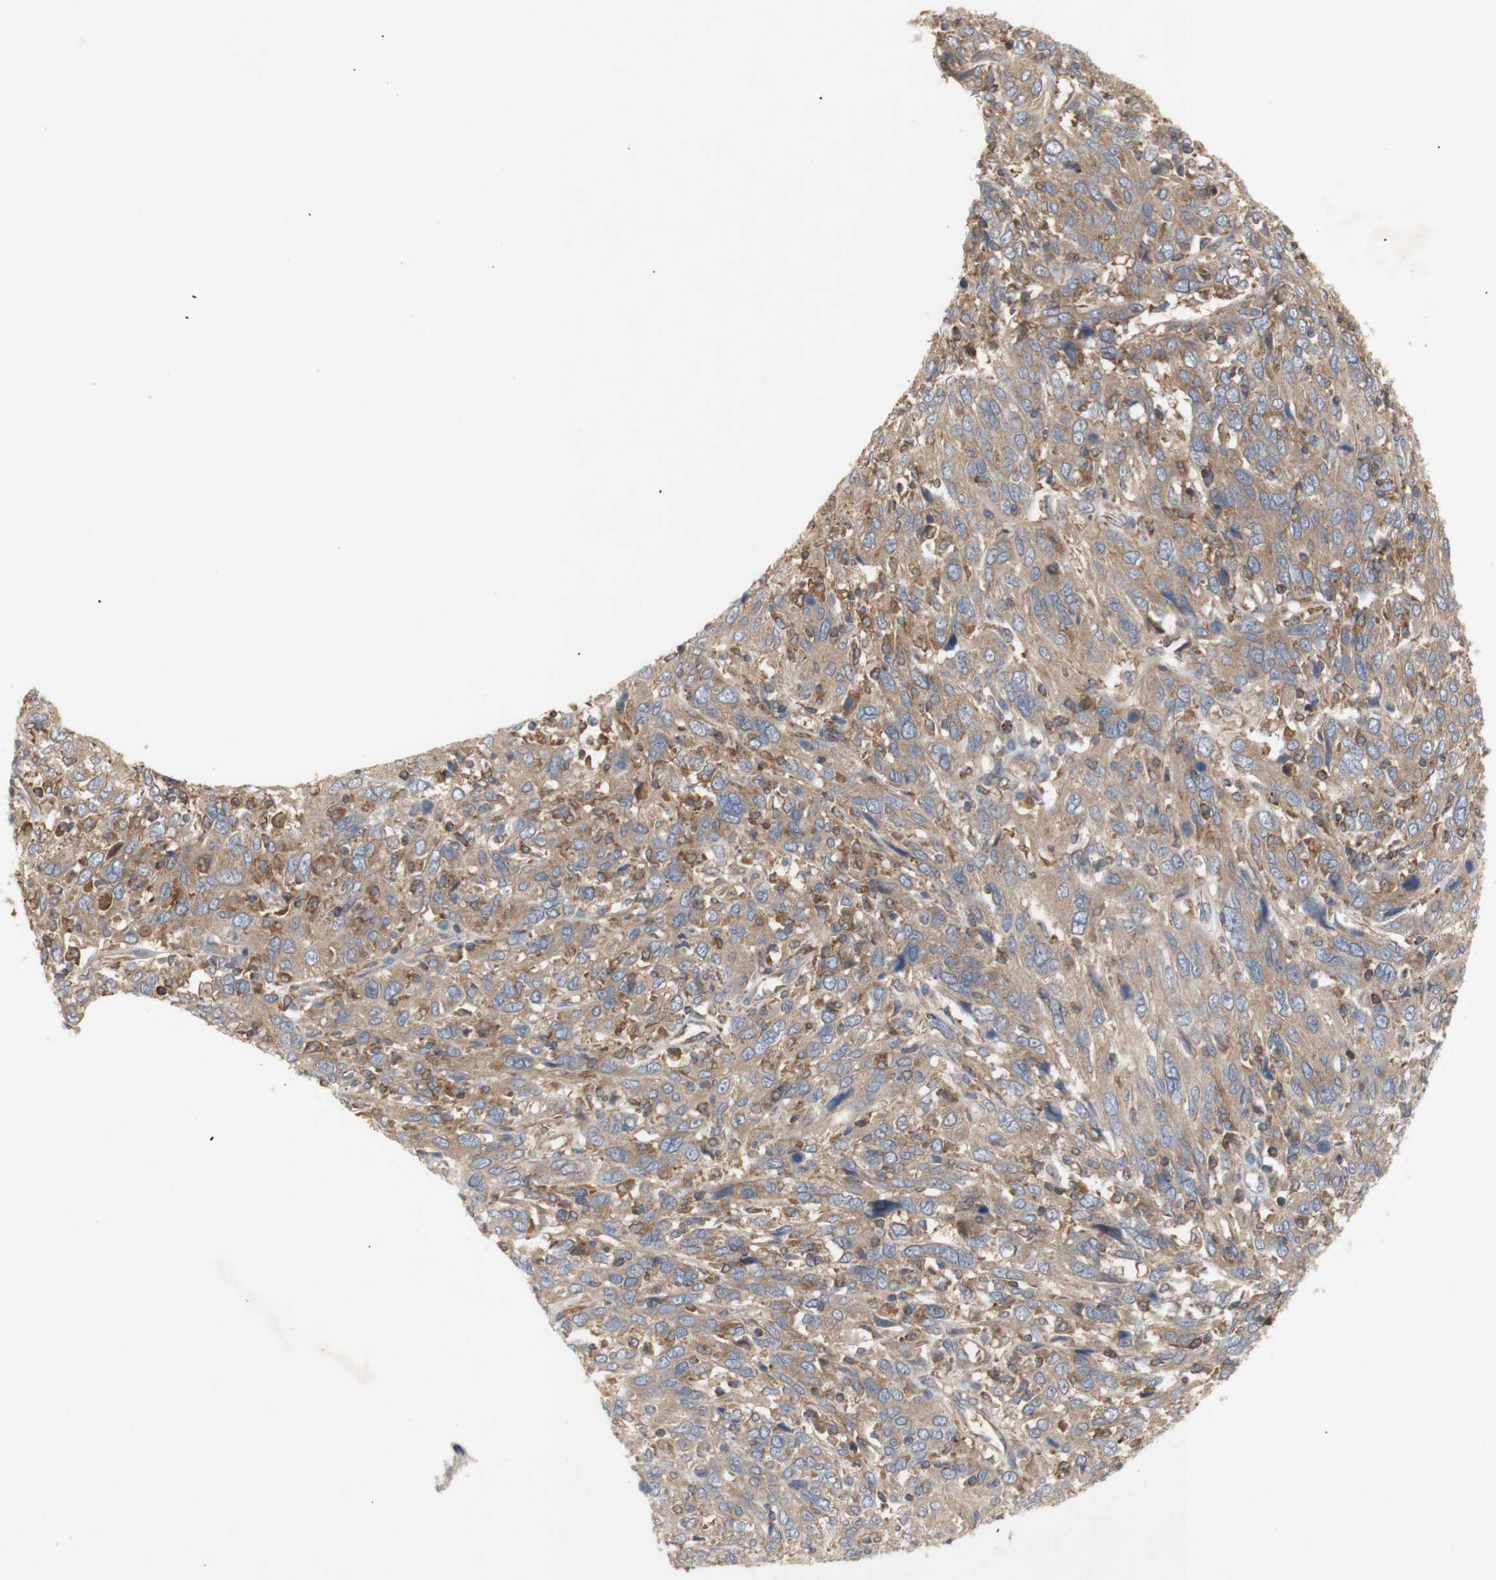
{"staining": {"intensity": "moderate", "quantity": ">75%", "location": "cytoplasmic/membranous"}, "tissue": "cervical cancer", "cell_type": "Tumor cells", "image_type": "cancer", "snomed": [{"axis": "morphology", "description": "Squamous cell carcinoma, NOS"}, {"axis": "topography", "description": "Cervix"}], "caption": "Cervical cancer (squamous cell carcinoma) stained with DAB (3,3'-diaminobenzidine) IHC reveals medium levels of moderate cytoplasmic/membranous positivity in approximately >75% of tumor cells.", "gene": "IKBKG", "patient": {"sex": "female", "age": 46}}